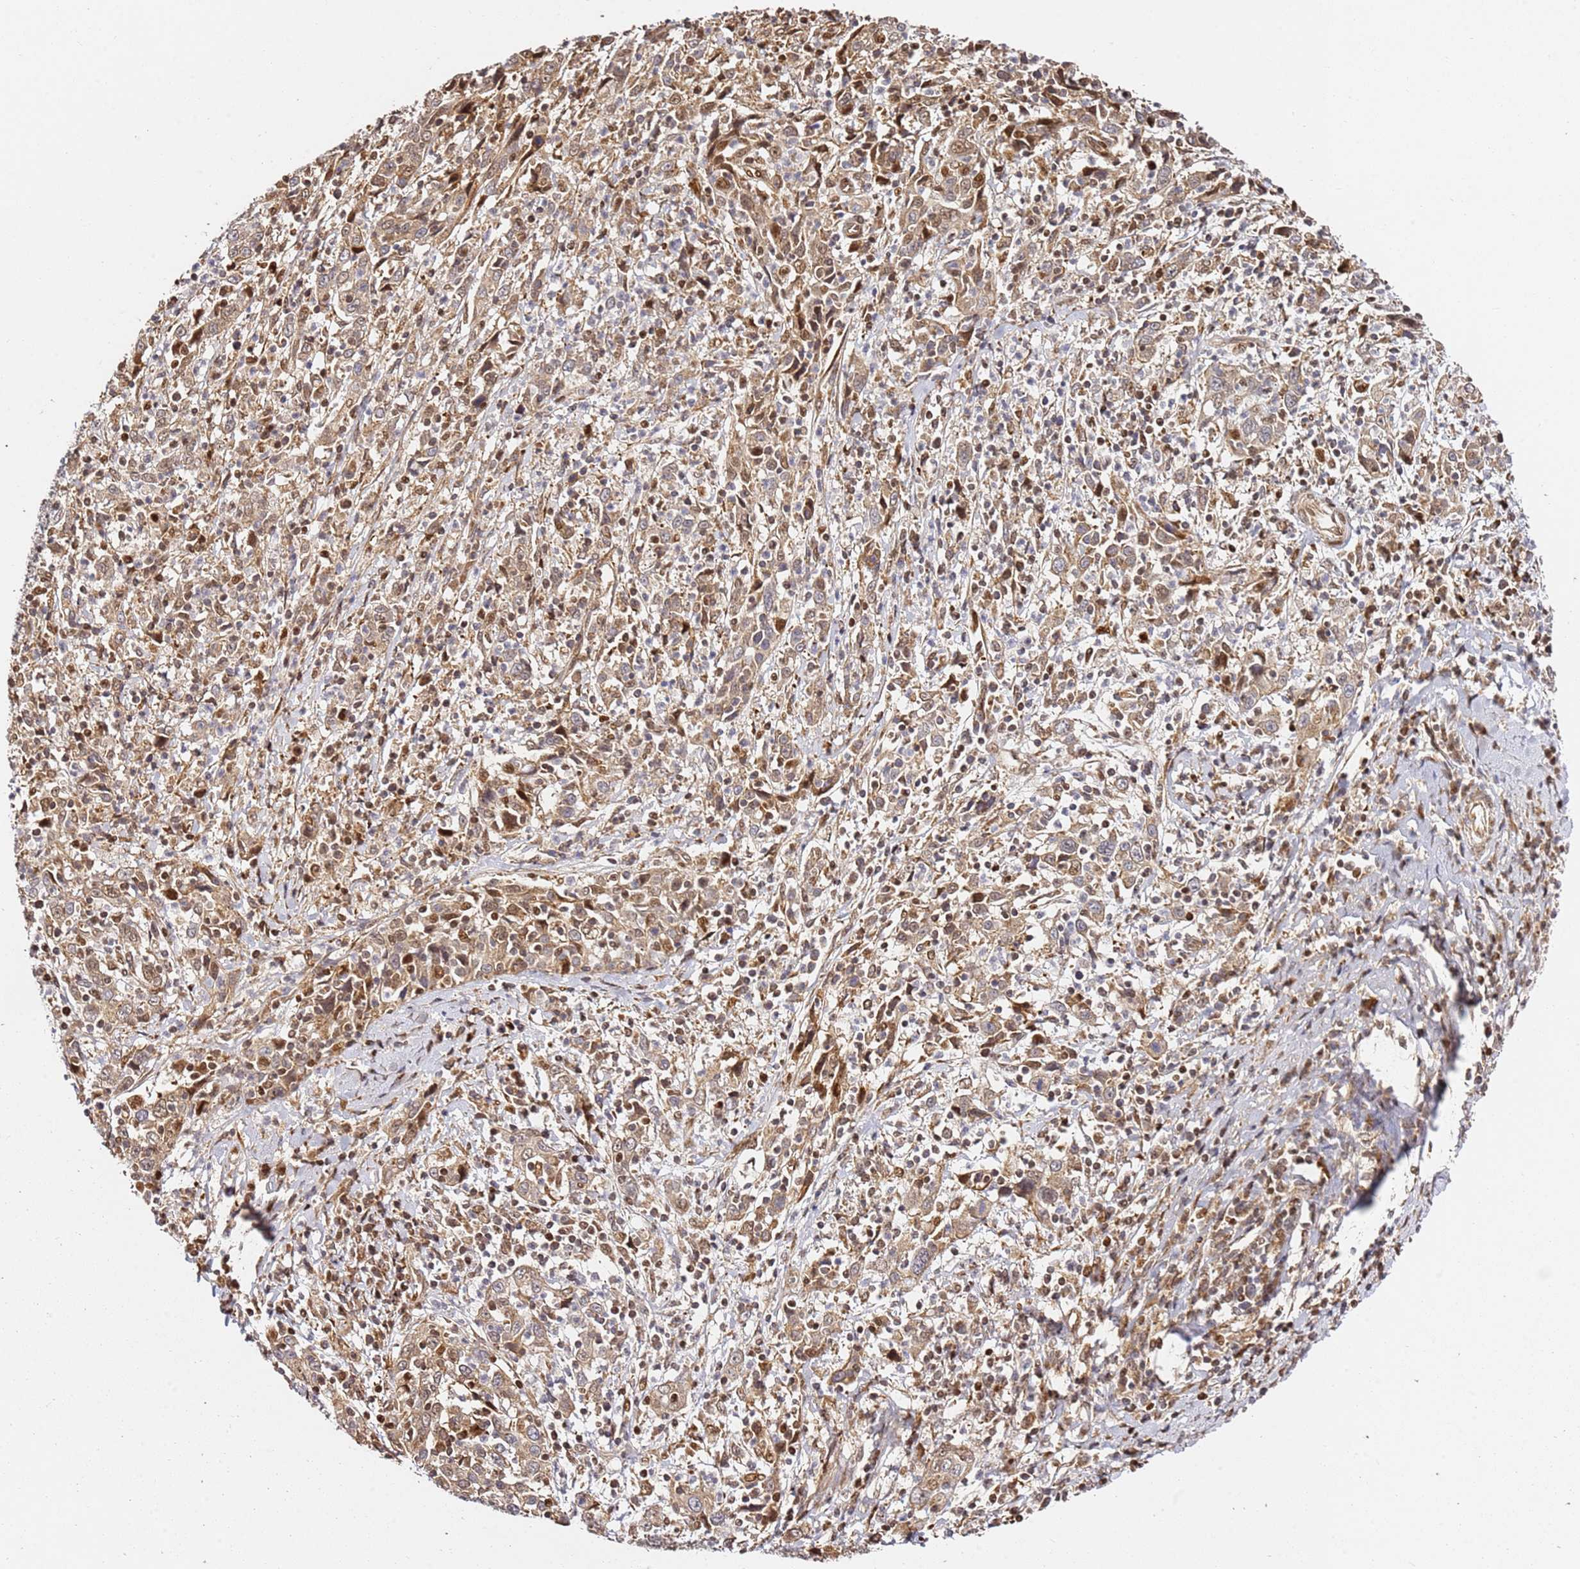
{"staining": {"intensity": "moderate", "quantity": ">75%", "location": "cytoplasmic/membranous,nuclear"}, "tissue": "cervical cancer", "cell_type": "Tumor cells", "image_type": "cancer", "snomed": [{"axis": "morphology", "description": "Squamous cell carcinoma, NOS"}, {"axis": "topography", "description": "Cervix"}], "caption": "Immunohistochemistry micrograph of neoplastic tissue: cervical cancer (squamous cell carcinoma) stained using immunohistochemistry (IHC) exhibits medium levels of moderate protein expression localized specifically in the cytoplasmic/membranous and nuclear of tumor cells, appearing as a cytoplasmic/membranous and nuclear brown color.", "gene": "SMOX", "patient": {"sex": "female", "age": 46}}